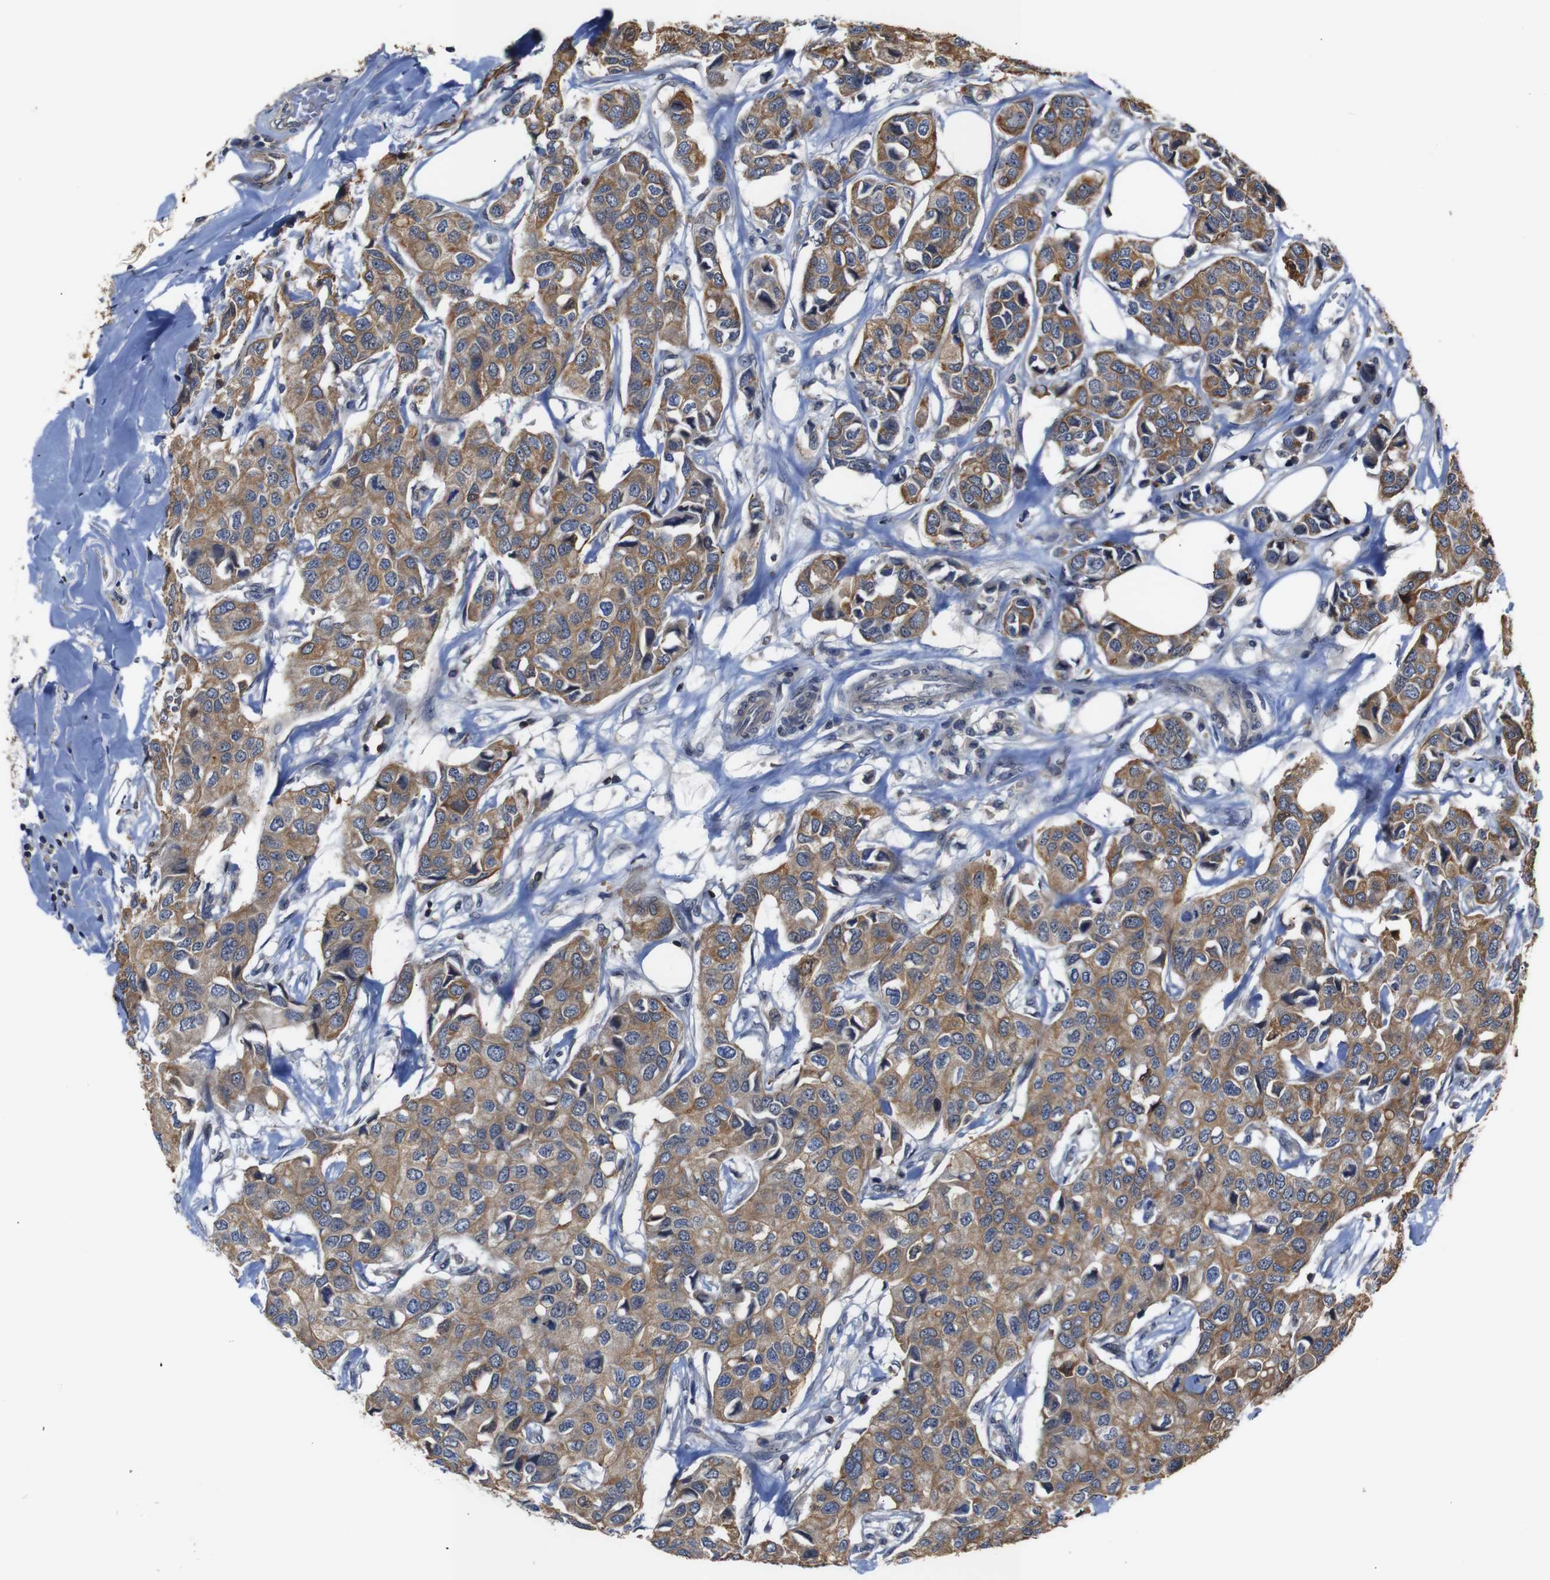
{"staining": {"intensity": "moderate", "quantity": ">75%", "location": "cytoplasmic/membranous"}, "tissue": "breast cancer", "cell_type": "Tumor cells", "image_type": "cancer", "snomed": [{"axis": "morphology", "description": "Duct carcinoma"}, {"axis": "topography", "description": "Breast"}], "caption": "A brown stain highlights moderate cytoplasmic/membranous expression of a protein in human breast cancer tumor cells.", "gene": "BRWD3", "patient": {"sex": "female", "age": 80}}